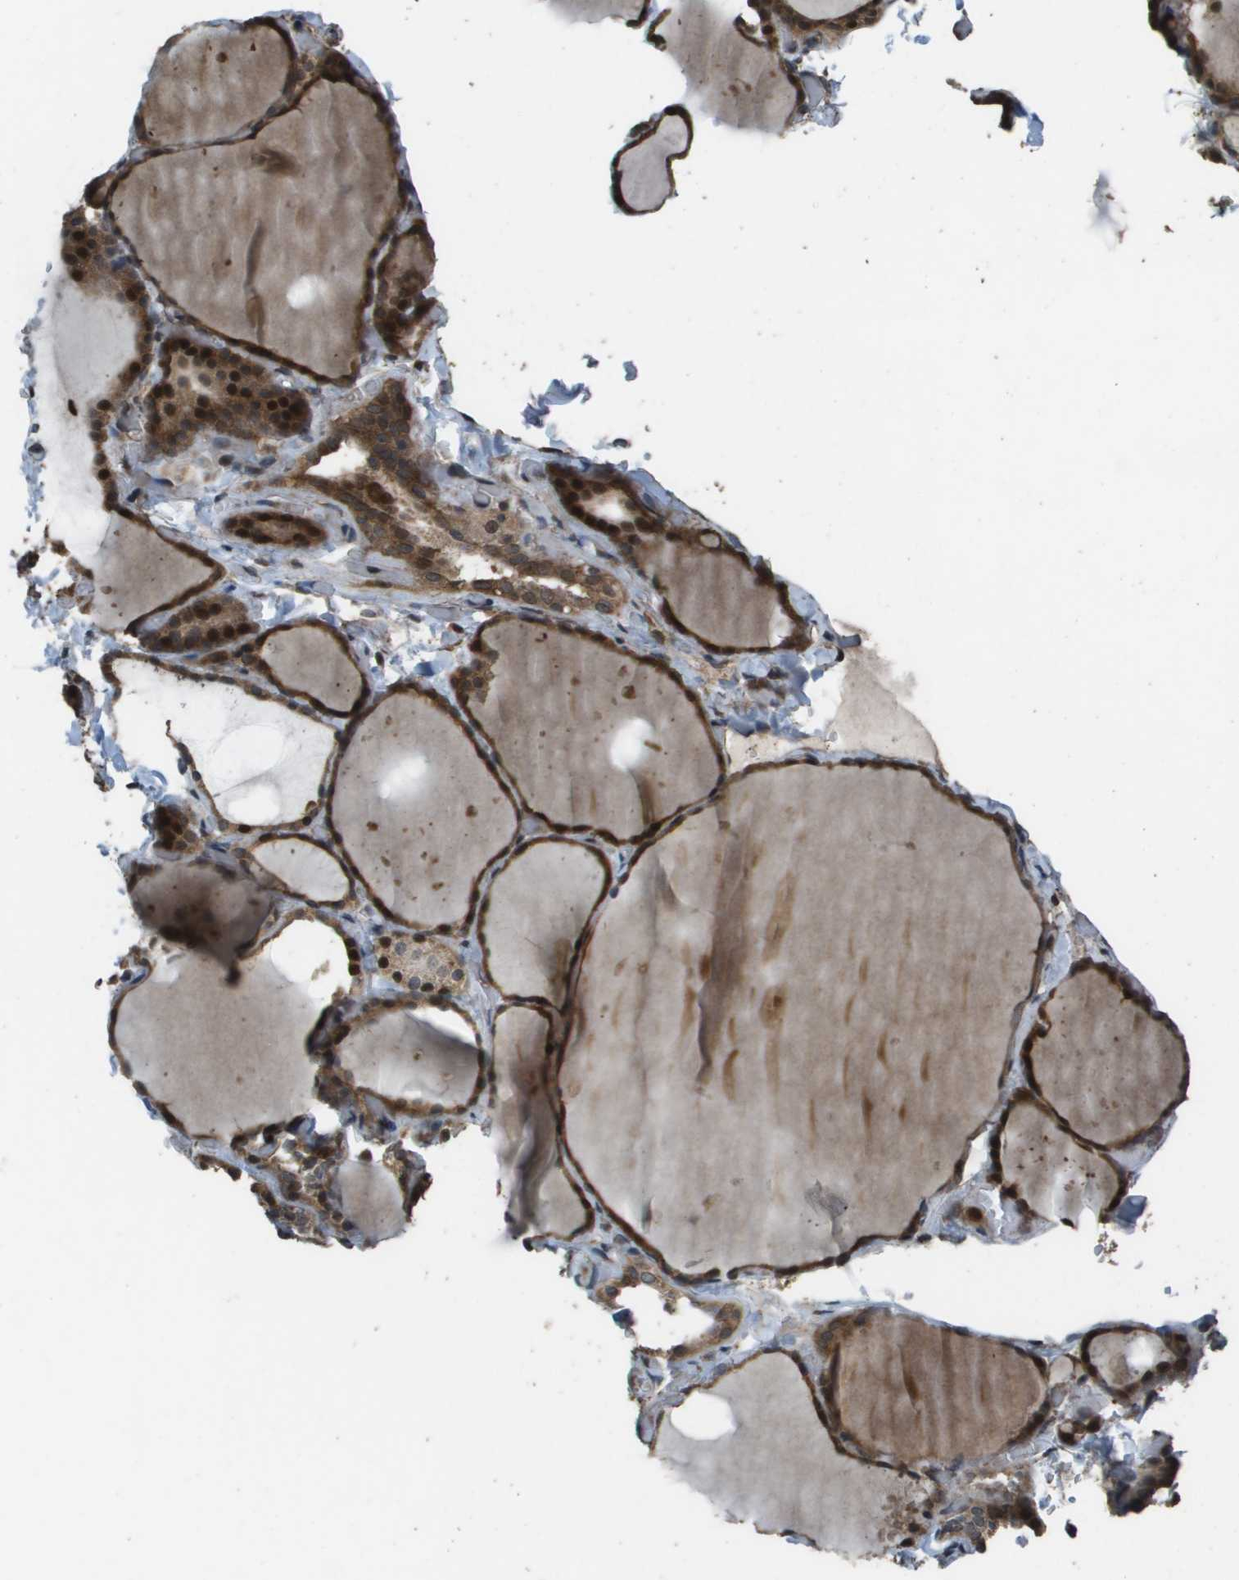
{"staining": {"intensity": "strong", "quantity": ">75%", "location": "cytoplasmic/membranous,nuclear"}, "tissue": "thyroid gland", "cell_type": "Glandular cells", "image_type": "normal", "snomed": [{"axis": "morphology", "description": "Normal tissue, NOS"}, {"axis": "topography", "description": "Thyroid gland"}], "caption": "Brown immunohistochemical staining in normal thyroid gland demonstrates strong cytoplasmic/membranous,nuclear positivity in approximately >75% of glandular cells. Immunohistochemistry stains the protein in brown and the nuclei are stained blue.", "gene": "FIG4", "patient": {"sex": "female", "age": 22}}